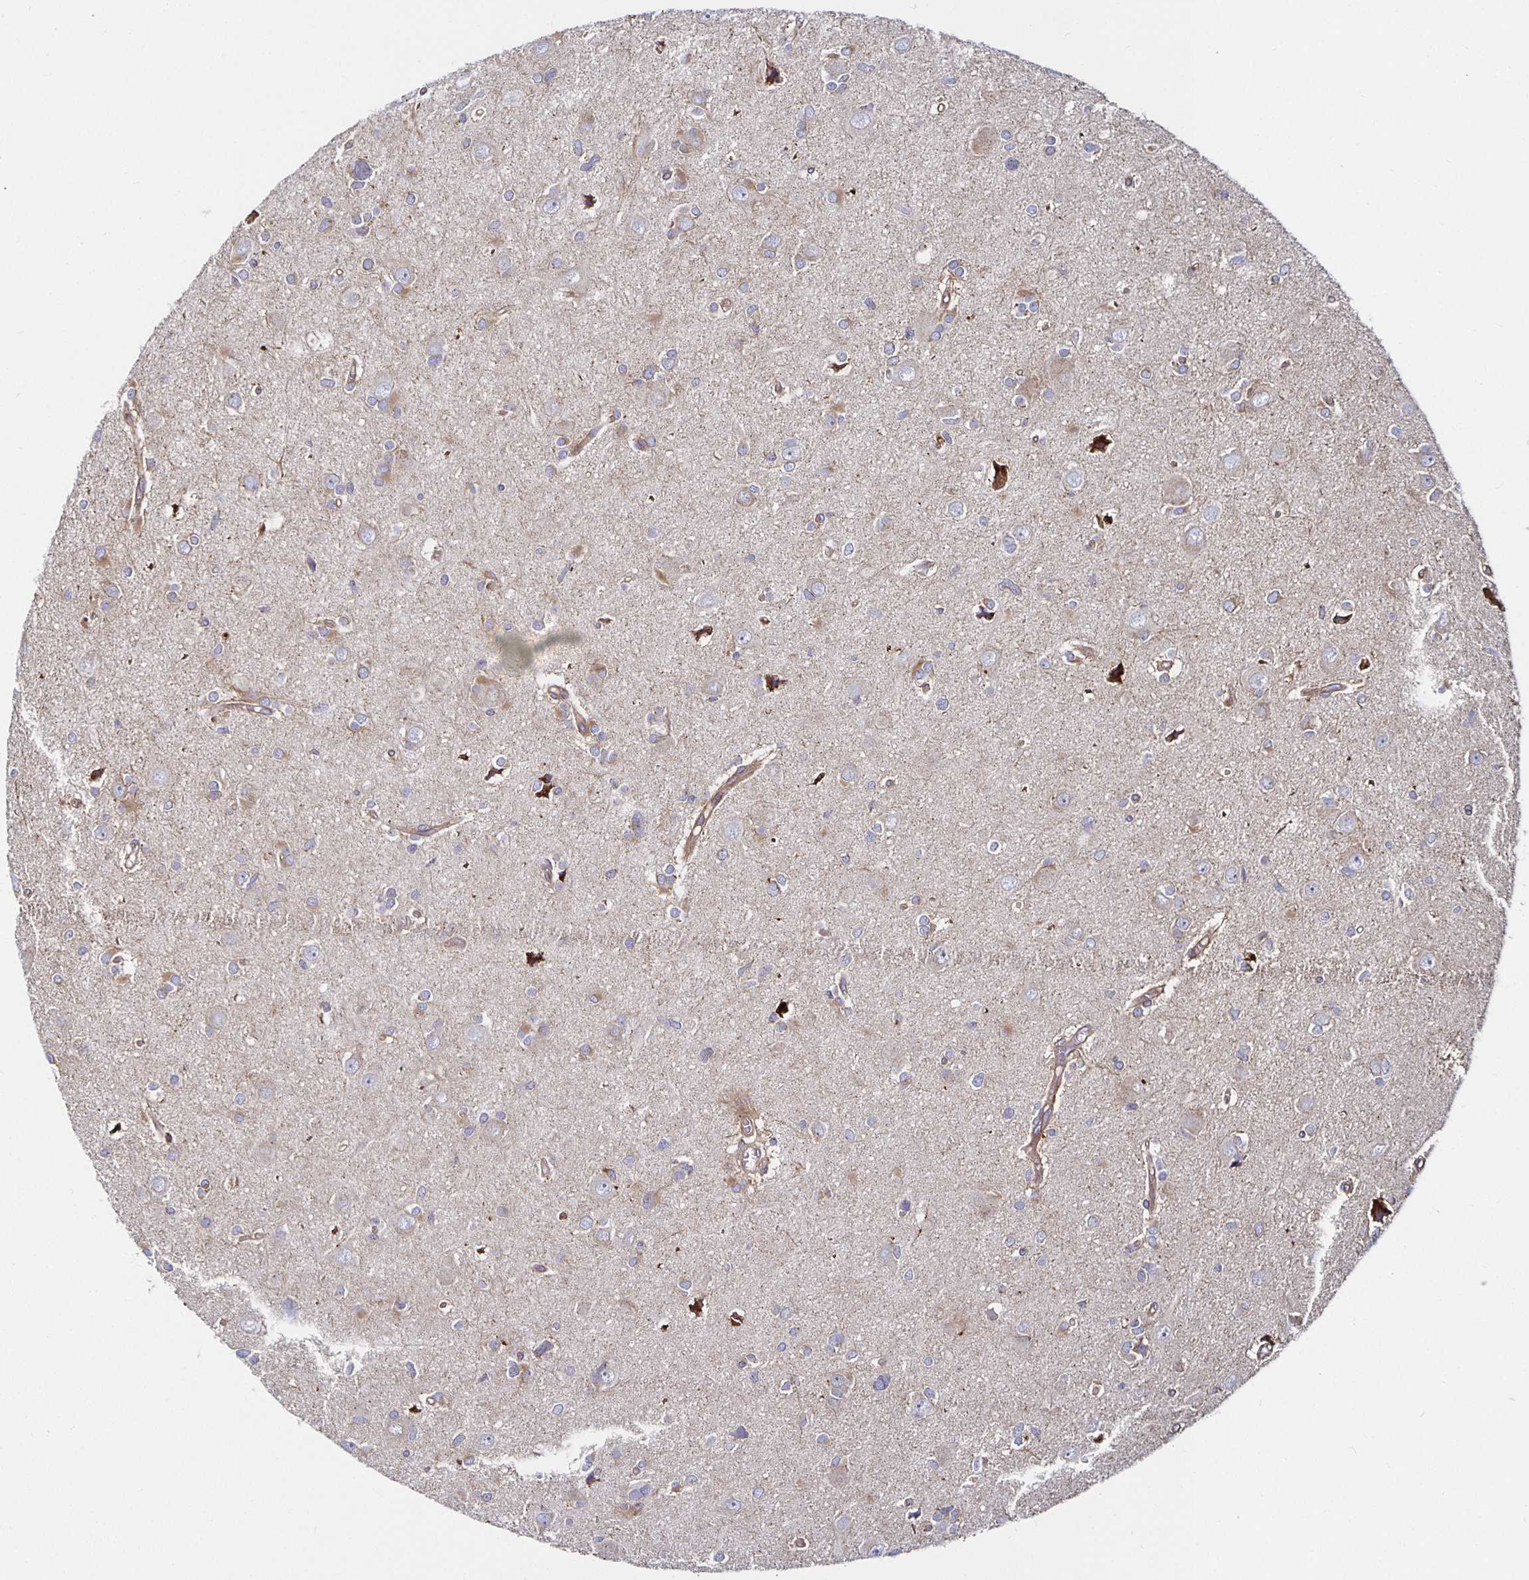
{"staining": {"intensity": "negative", "quantity": "none", "location": "none"}, "tissue": "glioma", "cell_type": "Tumor cells", "image_type": "cancer", "snomed": [{"axis": "morphology", "description": "Glioma, malignant, High grade"}, {"axis": "topography", "description": "Brain"}], "caption": "This is an IHC image of human malignant high-grade glioma. There is no expression in tumor cells.", "gene": "SMYD3", "patient": {"sex": "male", "age": 23}}